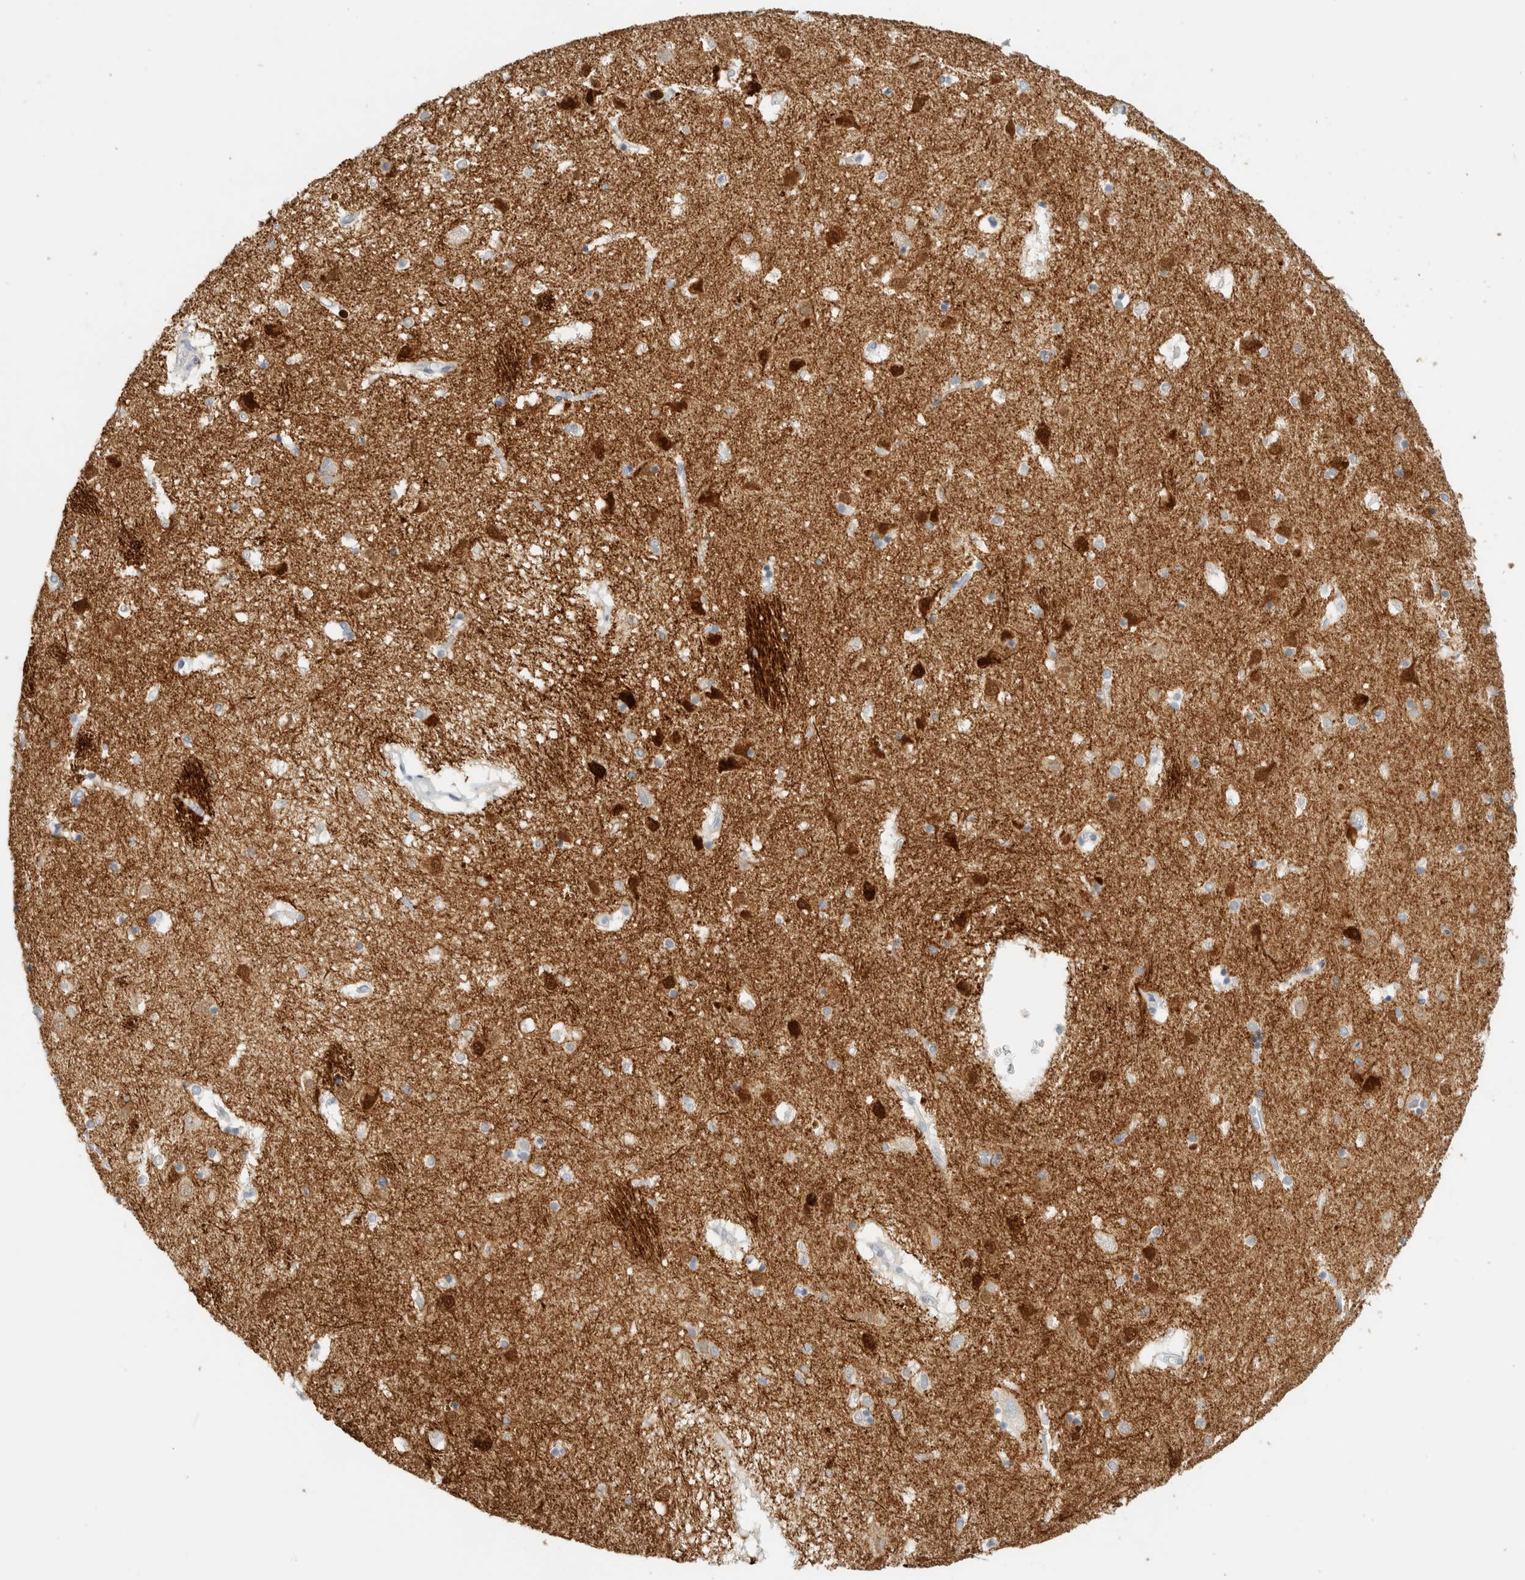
{"staining": {"intensity": "negative", "quantity": "none", "location": "none"}, "tissue": "caudate", "cell_type": "Glial cells", "image_type": "normal", "snomed": [{"axis": "morphology", "description": "Normal tissue, NOS"}, {"axis": "topography", "description": "Lateral ventricle wall"}], "caption": "An image of human caudate is negative for staining in glial cells. (Stains: DAB (3,3'-diaminobenzidine) immunohistochemistry with hematoxylin counter stain, Microscopy: brightfield microscopy at high magnification).", "gene": "NEFM", "patient": {"sex": "male", "age": 70}}